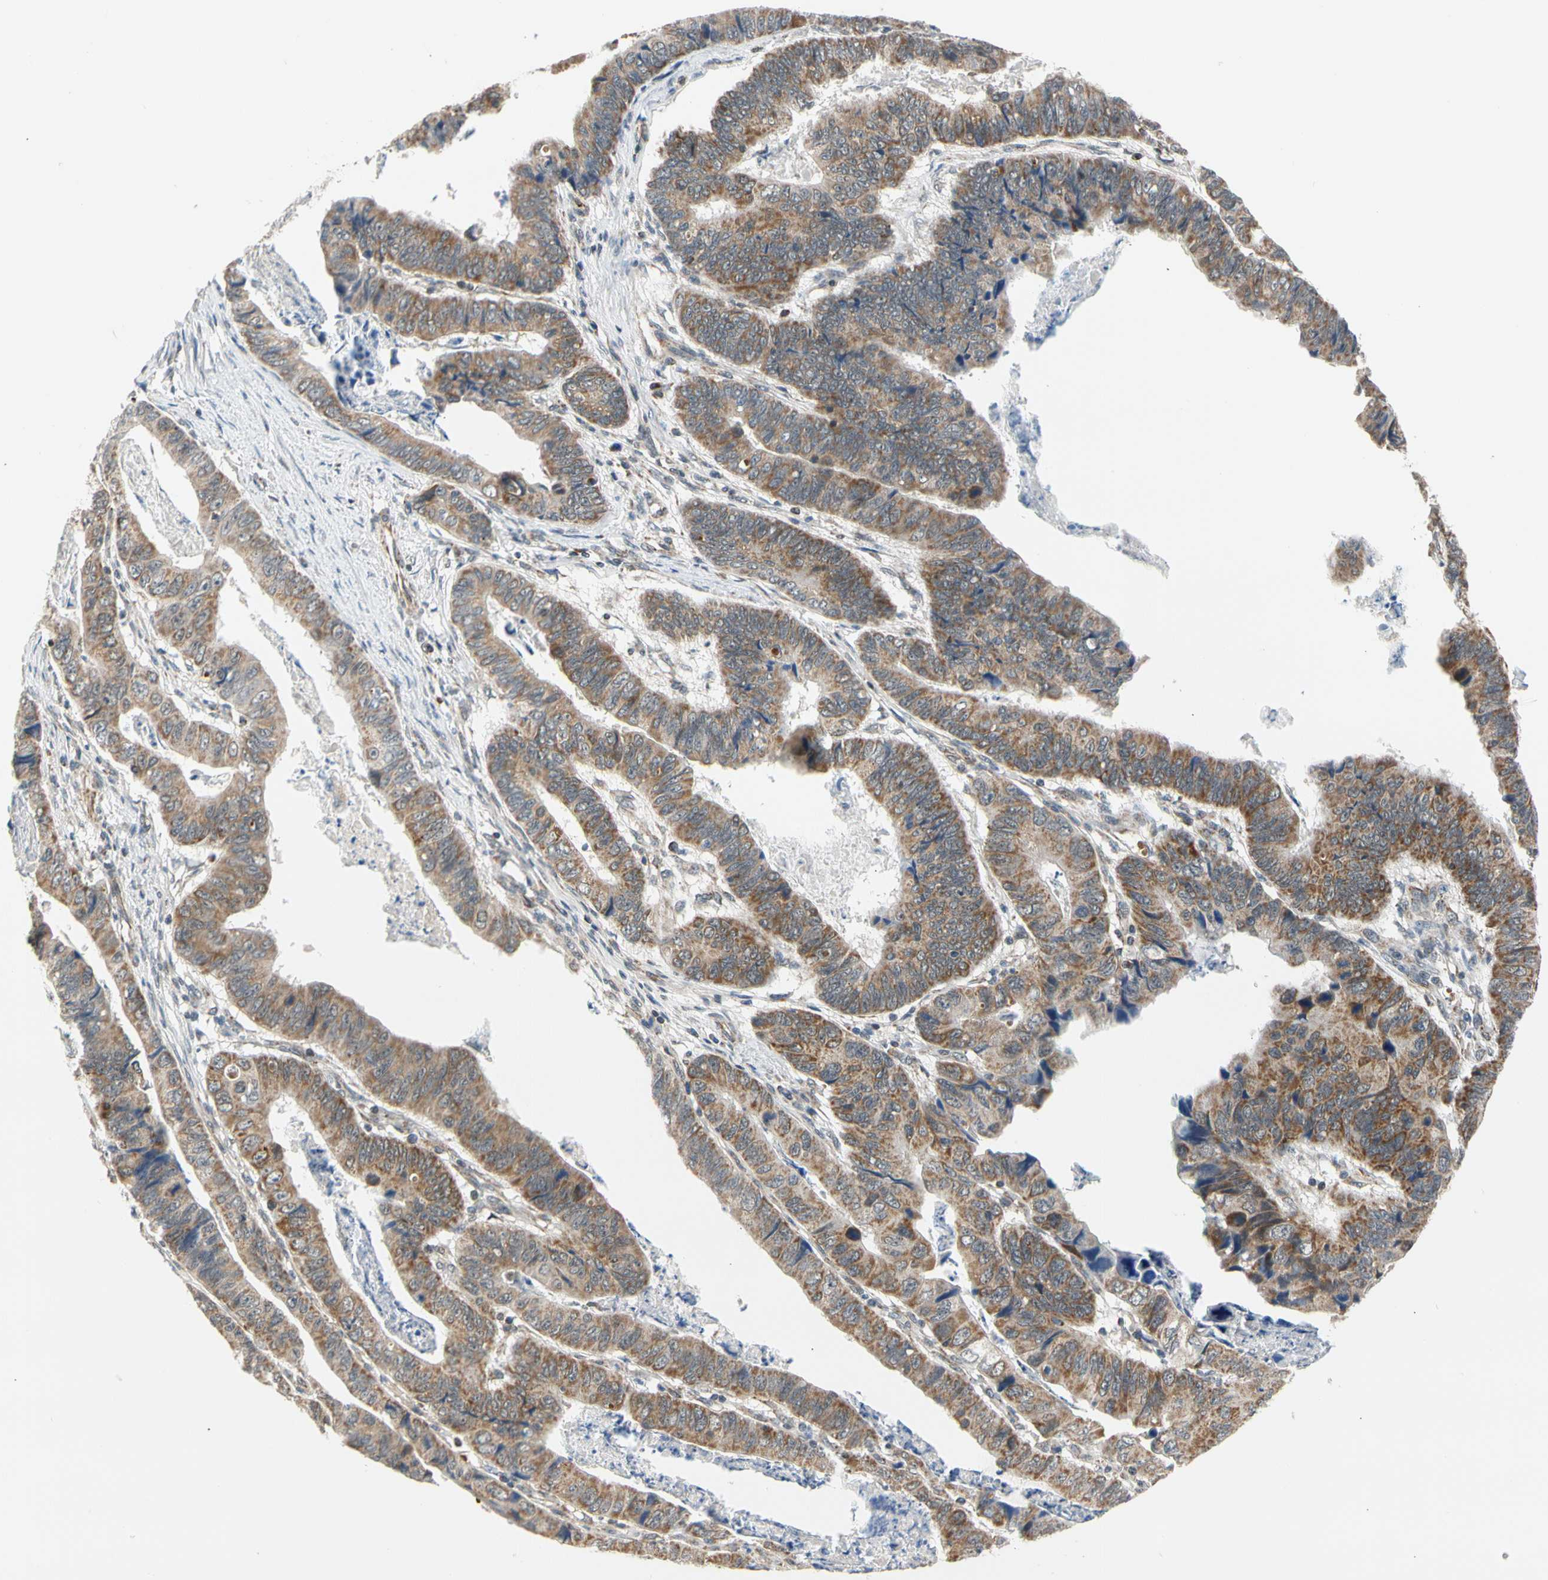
{"staining": {"intensity": "moderate", "quantity": ">75%", "location": "cytoplasmic/membranous"}, "tissue": "stomach cancer", "cell_type": "Tumor cells", "image_type": "cancer", "snomed": [{"axis": "morphology", "description": "Adenocarcinoma, NOS"}, {"axis": "topography", "description": "Stomach, lower"}], "caption": "The micrograph reveals staining of adenocarcinoma (stomach), revealing moderate cytoplasmic/membranous protein expression (brown color) within tumor cells.", "gene": "KHDC4", "patient": {"sex": "male", "age": 77}}